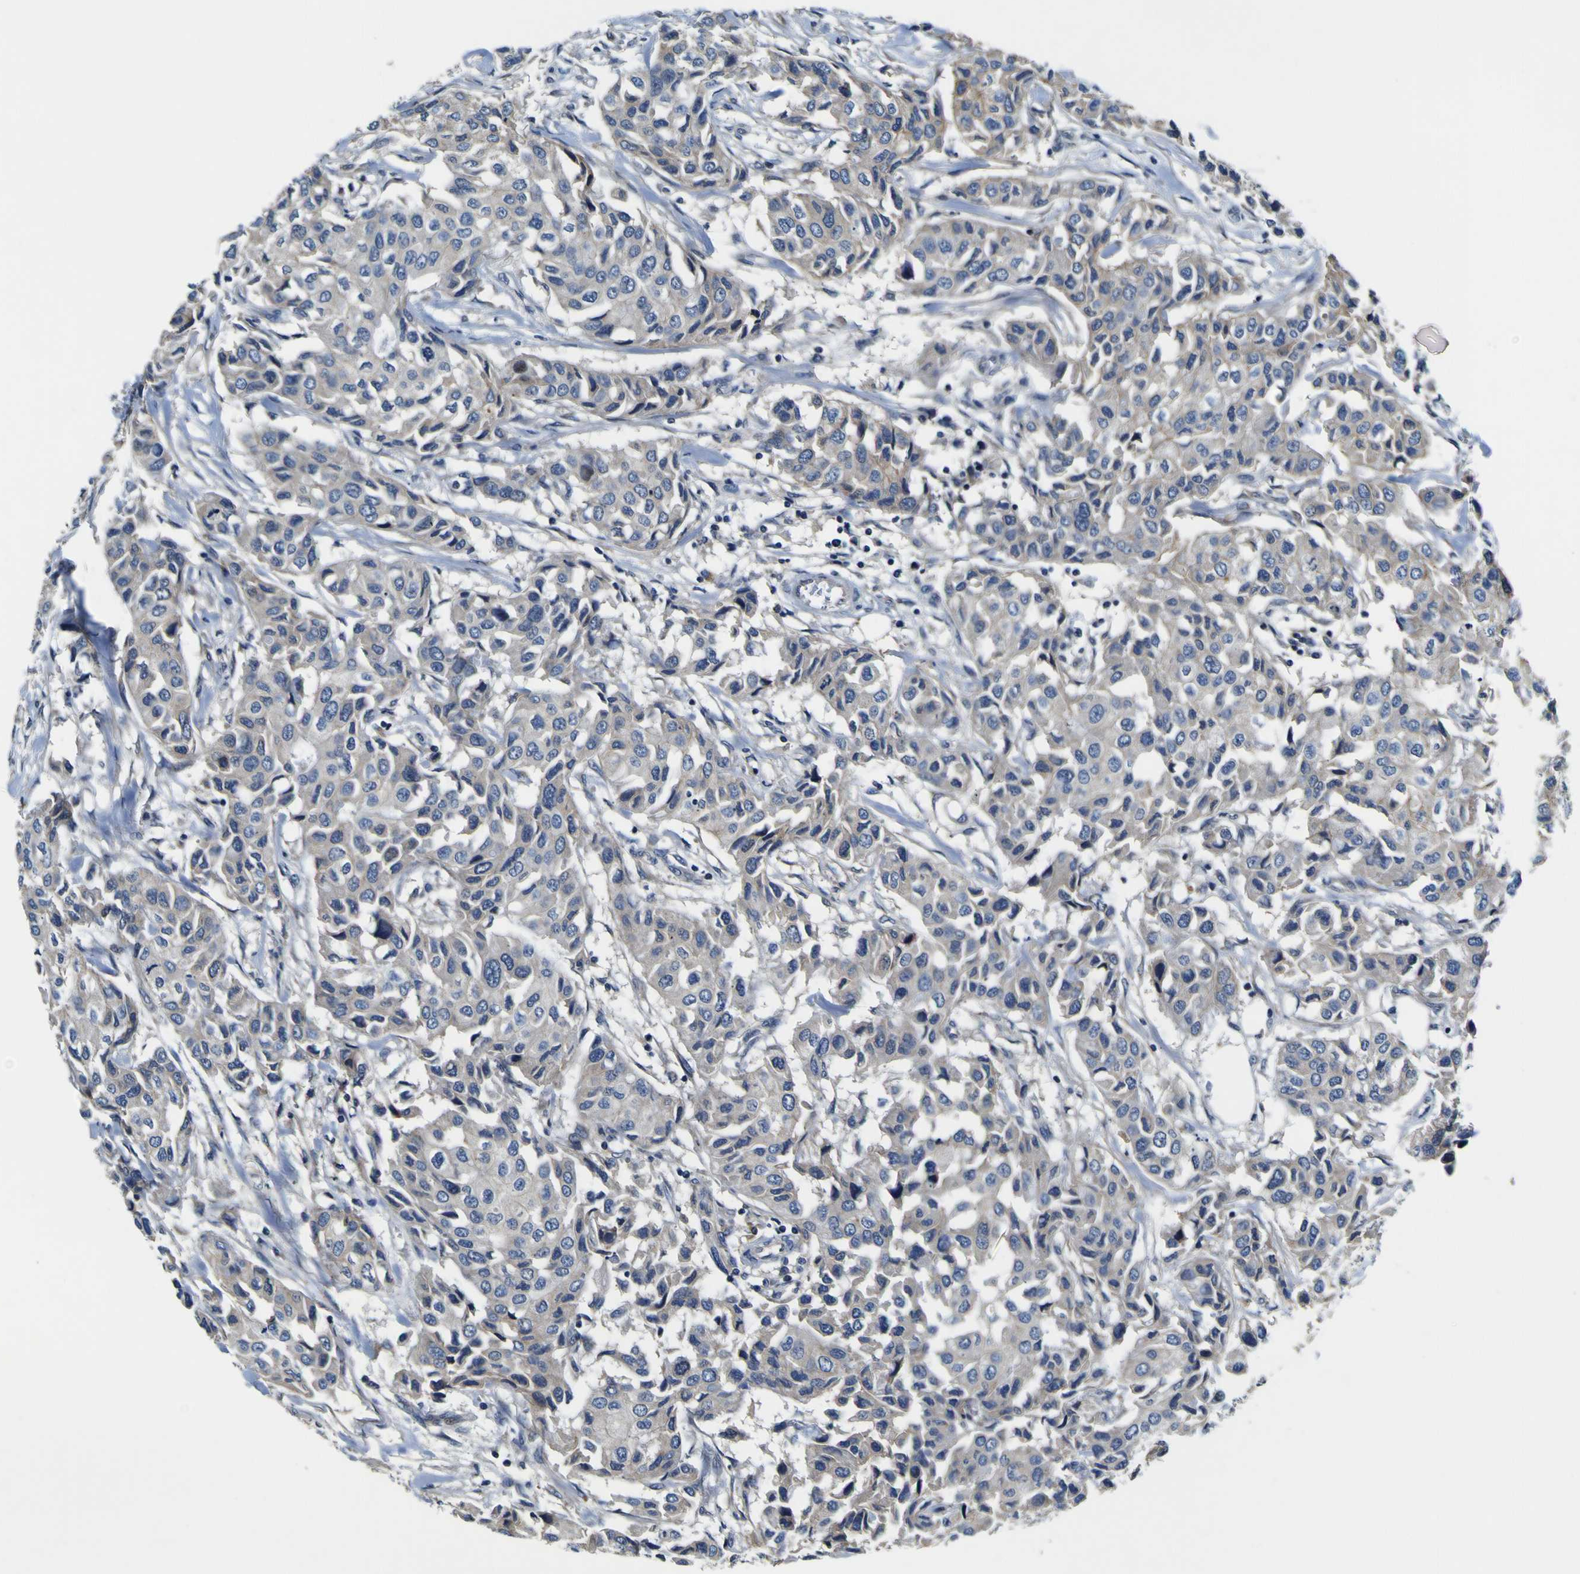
{"staining": {"intensity": "weak", "quantity": "25%-75%", "location": "cytoplasmic/membranous"}, "tissue": "breast cancer", "cell_type": "Tumor cells", "image_type": "cancer", "snomed": [{"axis": "morphology", "description": "Duct carcinoma"}, {"axis": "topography", "description": "Breast"}], "caption": "Breast cancer stained with a brown dye reveals weak cytoplasmic/membranous positive staining in about 25%-75% of tumor cells.", "gene": "EPHB4", "patient": {"sex": "female", "age": 80}}